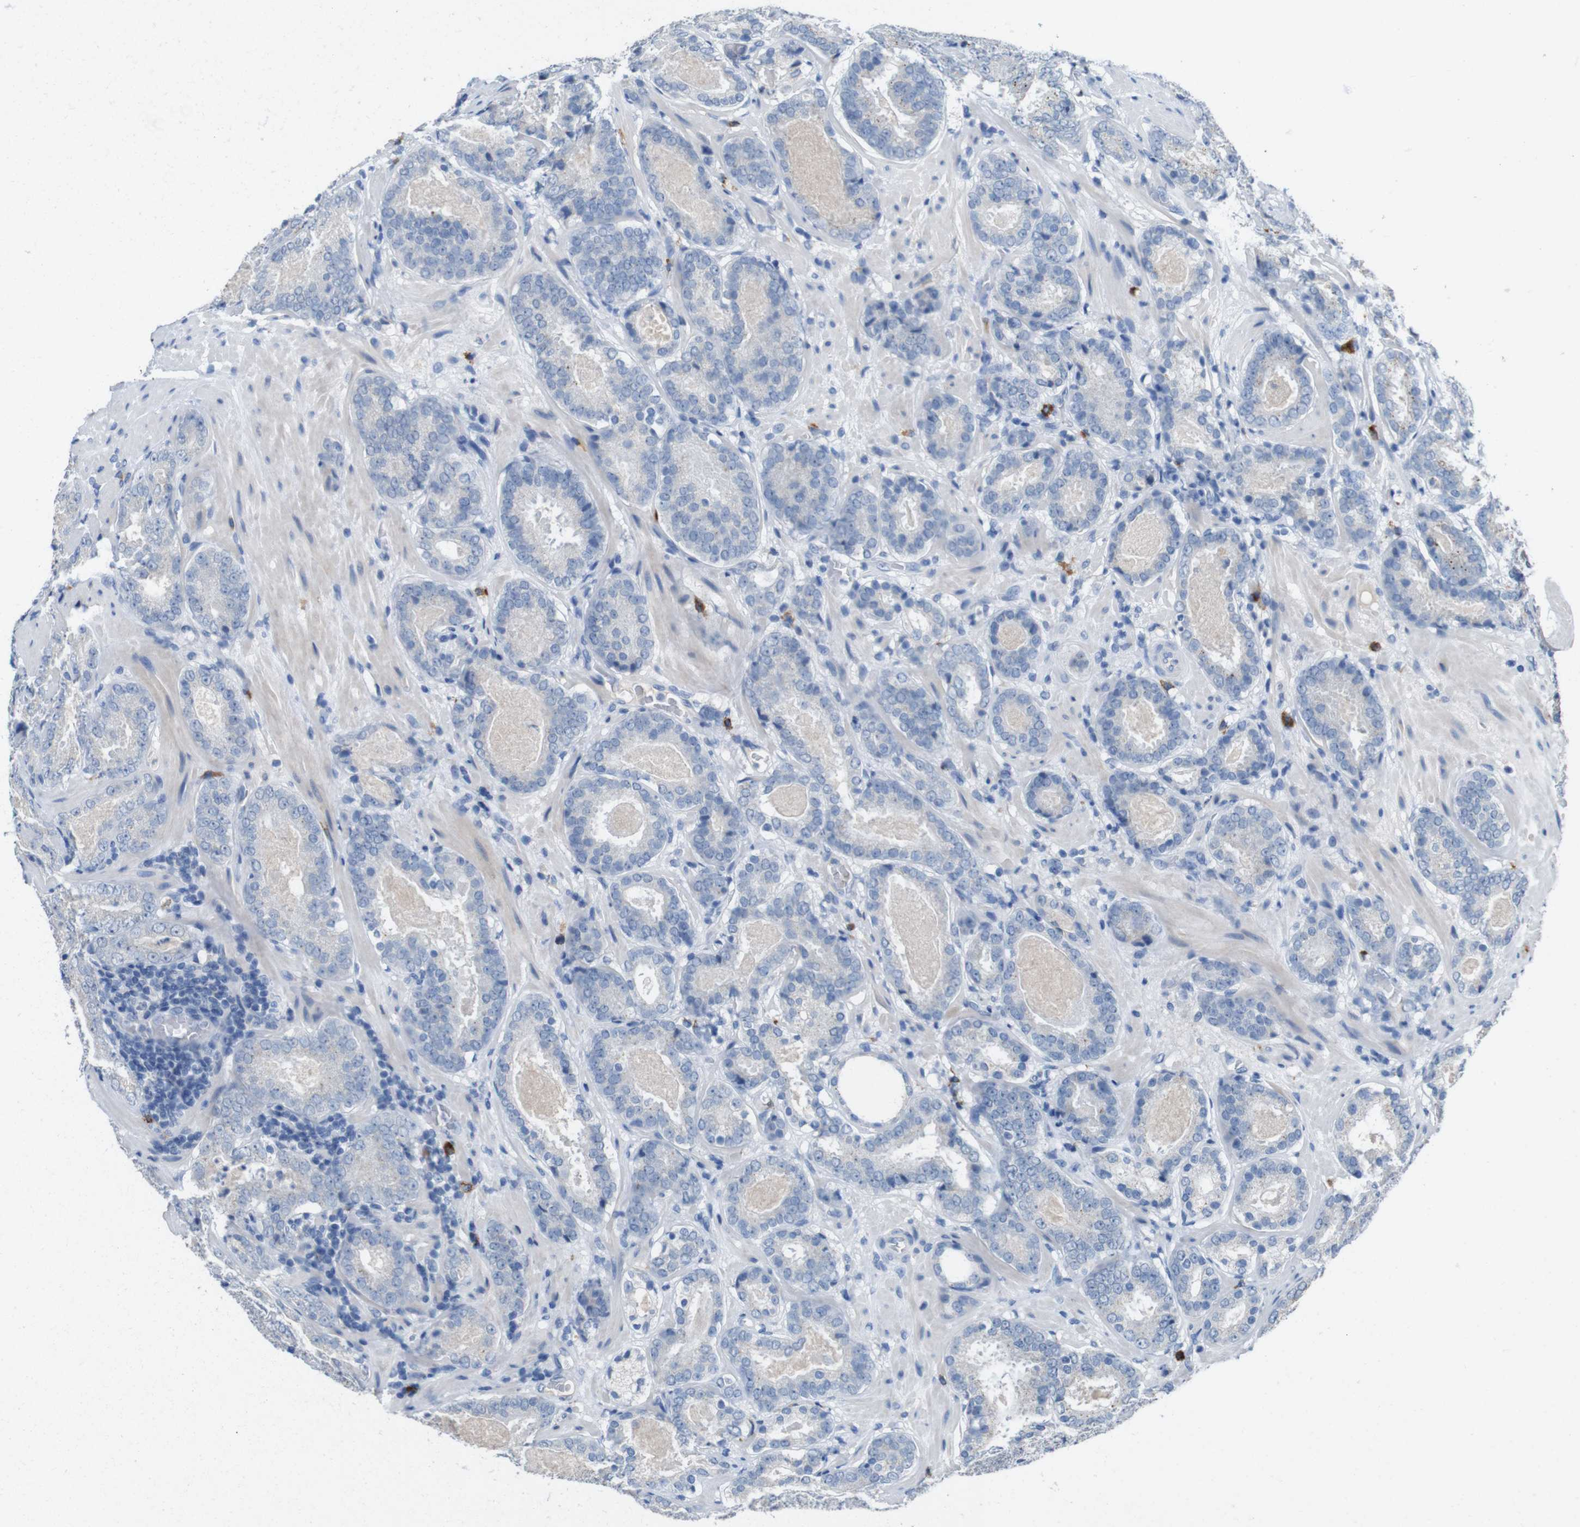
{"staining": {"intensity": "negative", "quantity": "none", "location": "none"}, "tissue": "prostate cancer", "cell_type": "Tumor cells", "image_type": "cancer", "snomed": [{"axis": "morphology", "description": "Adenocarcinoma, Low grade"}, {"axis": "topography", "description": "Prostate"}], "caption": "A histopathology image of low-grade adenocarcinoma (prostate) stained for a protein demonstrates no brown staining in tumor cells.", "gene": "SLC2A8", "patient": {"sex": "male", "age": 69}}